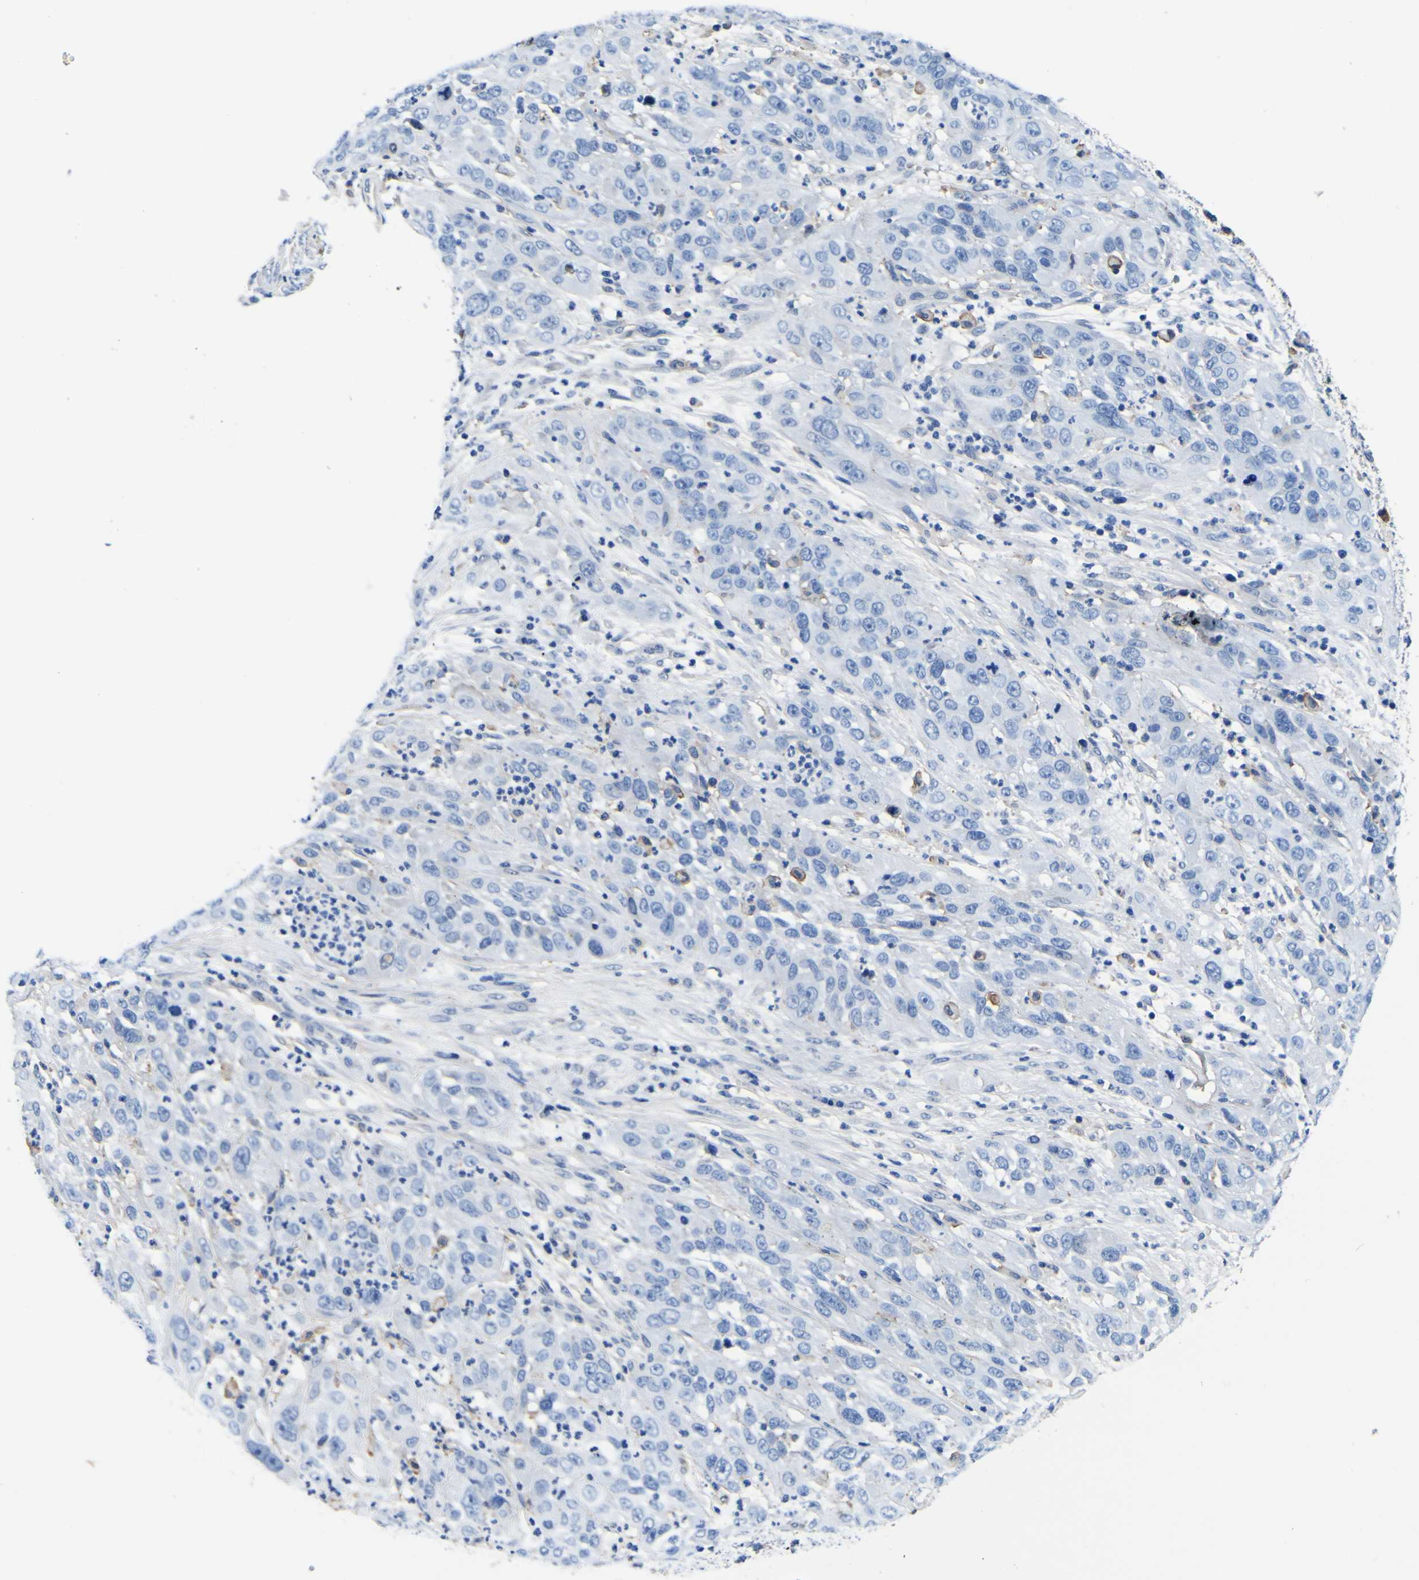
{"staining": {"intensity": "negative", "quantity": "none", "location": "none"}, "tissue": "cervical cancer", "cell_type": "Tumor cells", "image_type": "cancer", "snomed": [{"axis": "morphology", "description": "Squamous cell carcinoma, NOS"}, {"axis": "topography", "description": "Cervix"}], "caption": "There is no significant staining in tumor cells of squamous cell carcinoma (cervical).", "gene": "PXDN", "patient": {"sex": "female", "age": 32}}